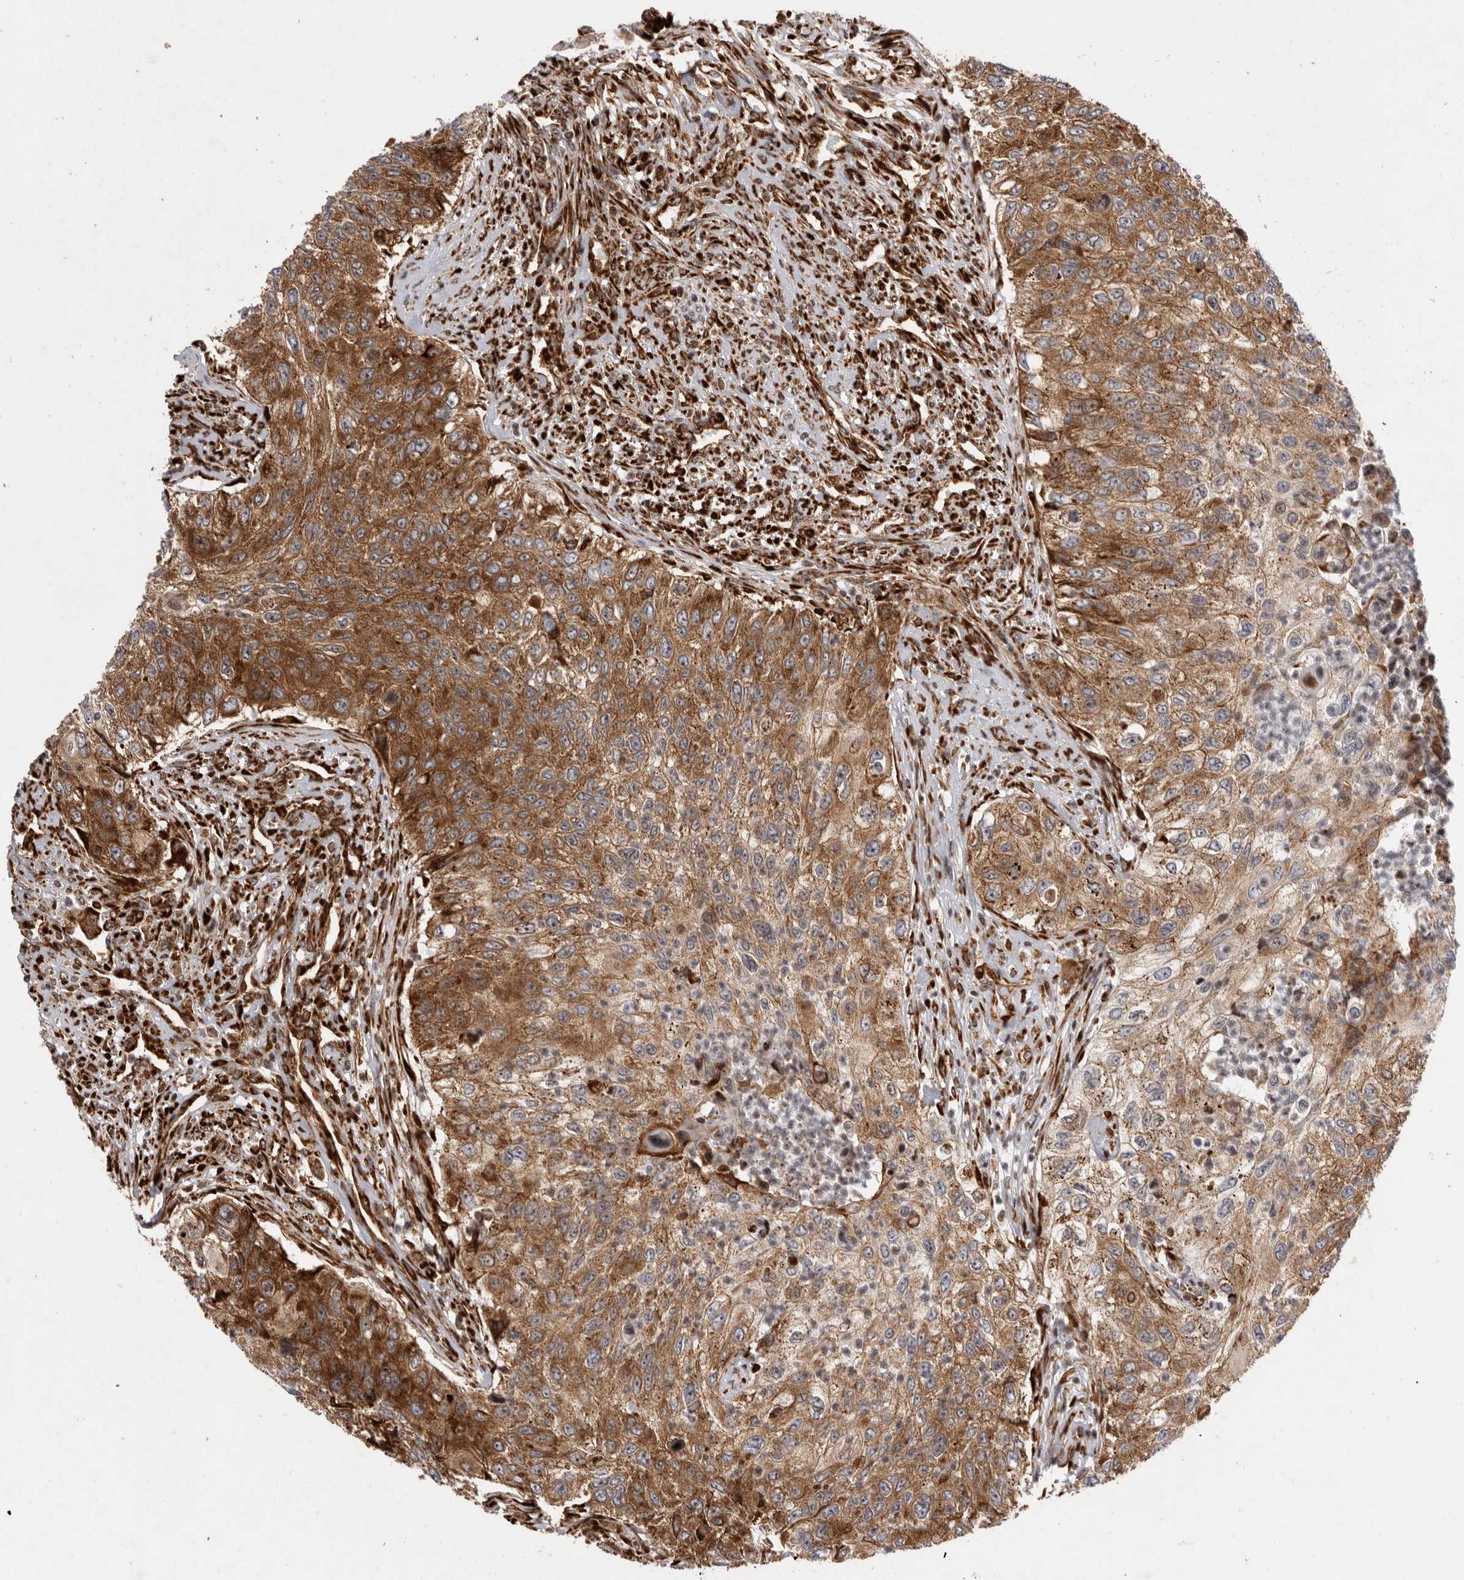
{"staining": {"intensity": "moderate", "quantity": ">75%", "location": "cytoplasmic/membranous"}, "tissue": "urothelial cancer", "cell_type": "Tumor cells", "image_type": "cancer", "snomed": [{"axis": "morphology", "description": "Urothelial carcinoma, High grade"}, {"axis": "topography", "description": "Urinary bladder"}], "caption": "A high-resolution micrograph shows immunohistochemistry staining of urothelial cancer, which shows moderate cytoplasmic/membranous positivity in approximately >75% of tumor cells. (IHC, brightfield microscopy, high magnification).", "gene": "FZD3", "patient": {"sex": "female", "age": 60}}